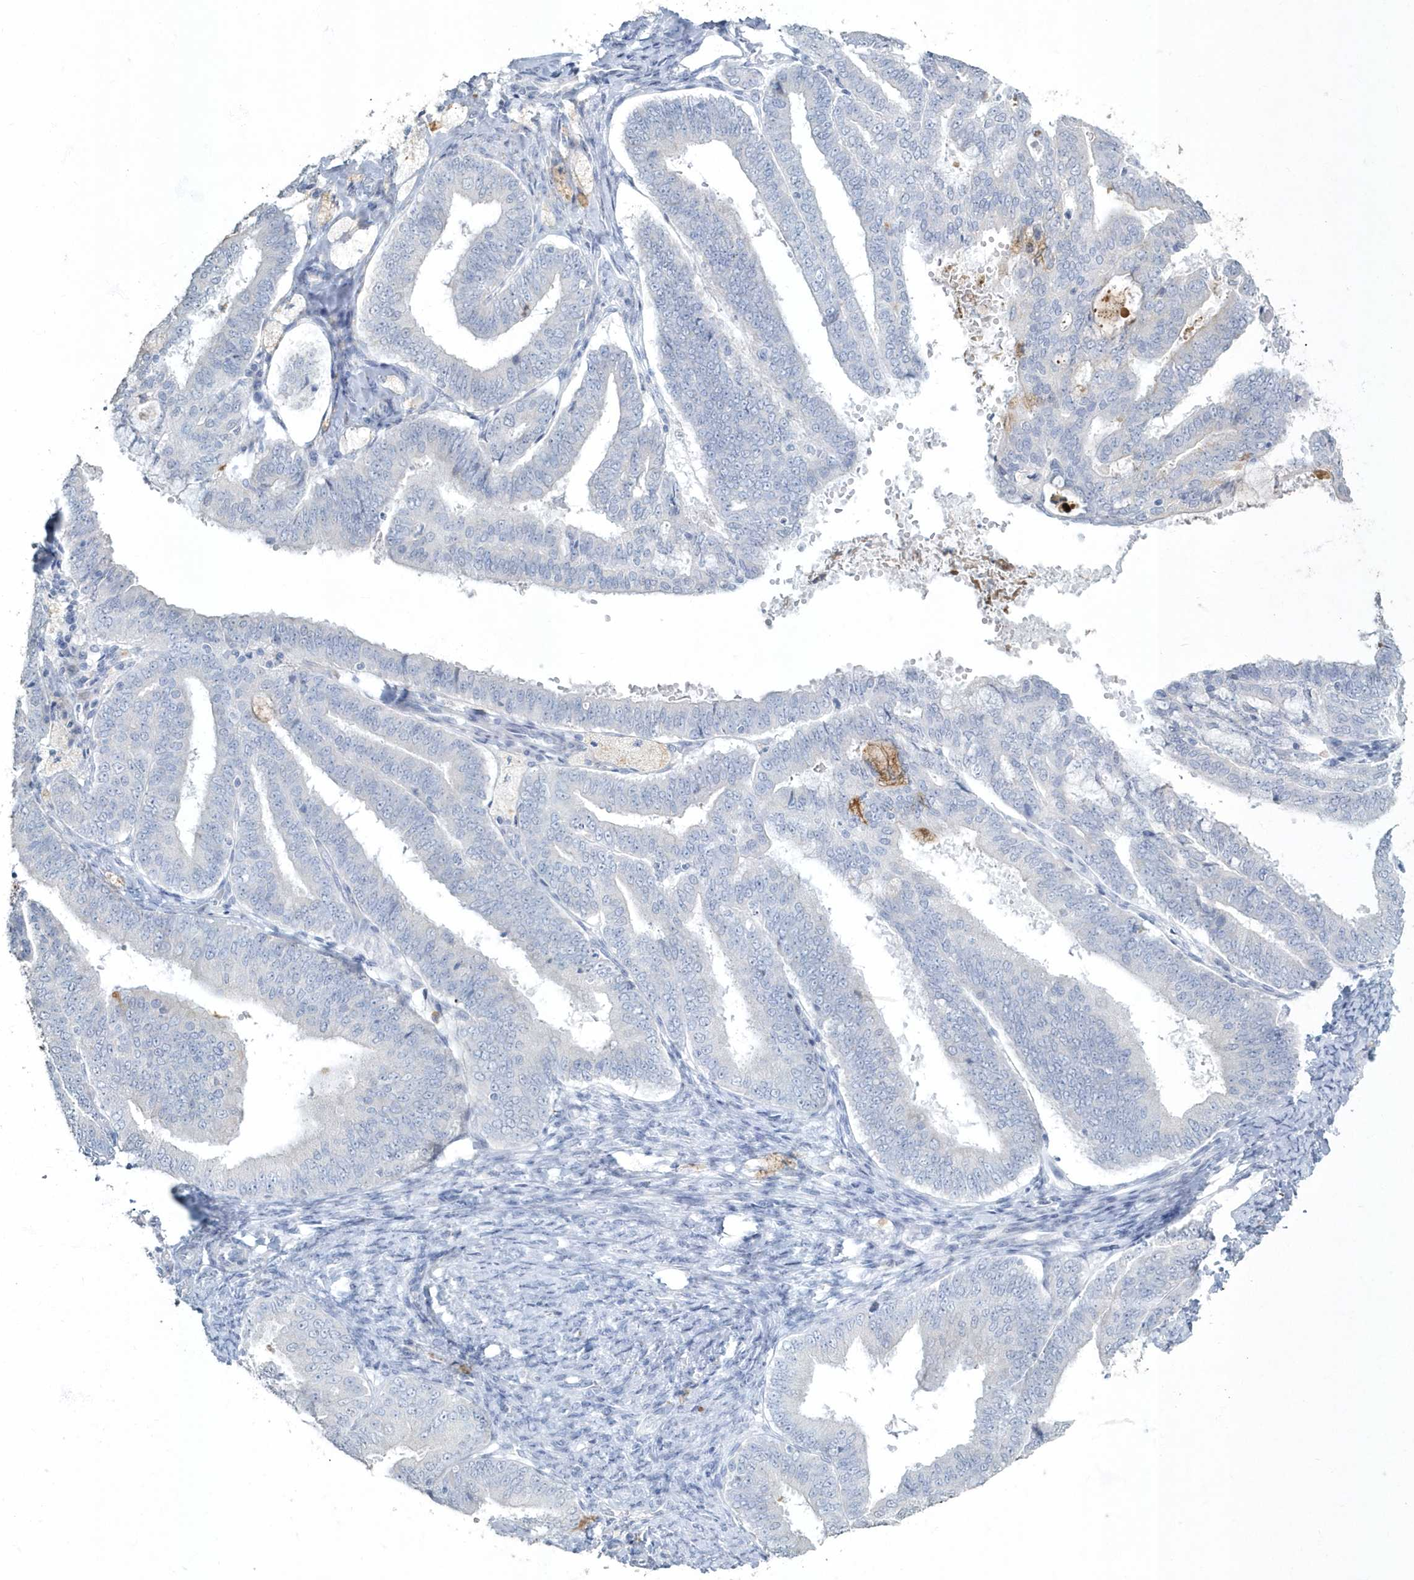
{"staining": {"intensity": "negative", "quantity": "none", "location": "none"}, "tissue": "endometrial cancer", "cell_type": "Tumor cells", "image_type": "cancer", "snomed": [{"axis": "morphology", "description": "Adenocarcinoma, NOS"}, {"axis": "topography", "description": "Endometrium"}], "caption": "The immunohistochemistry (IHC) image has no significant expression in tumor cells of endometrial cancer tissue. Brightfield microscopy of immunohistochemistry stained with DAB (brown) and hematoxylin (blue), captured at high magnification.", "gene": "MYOT", "patient": {"sex": "female", "age": 63}}